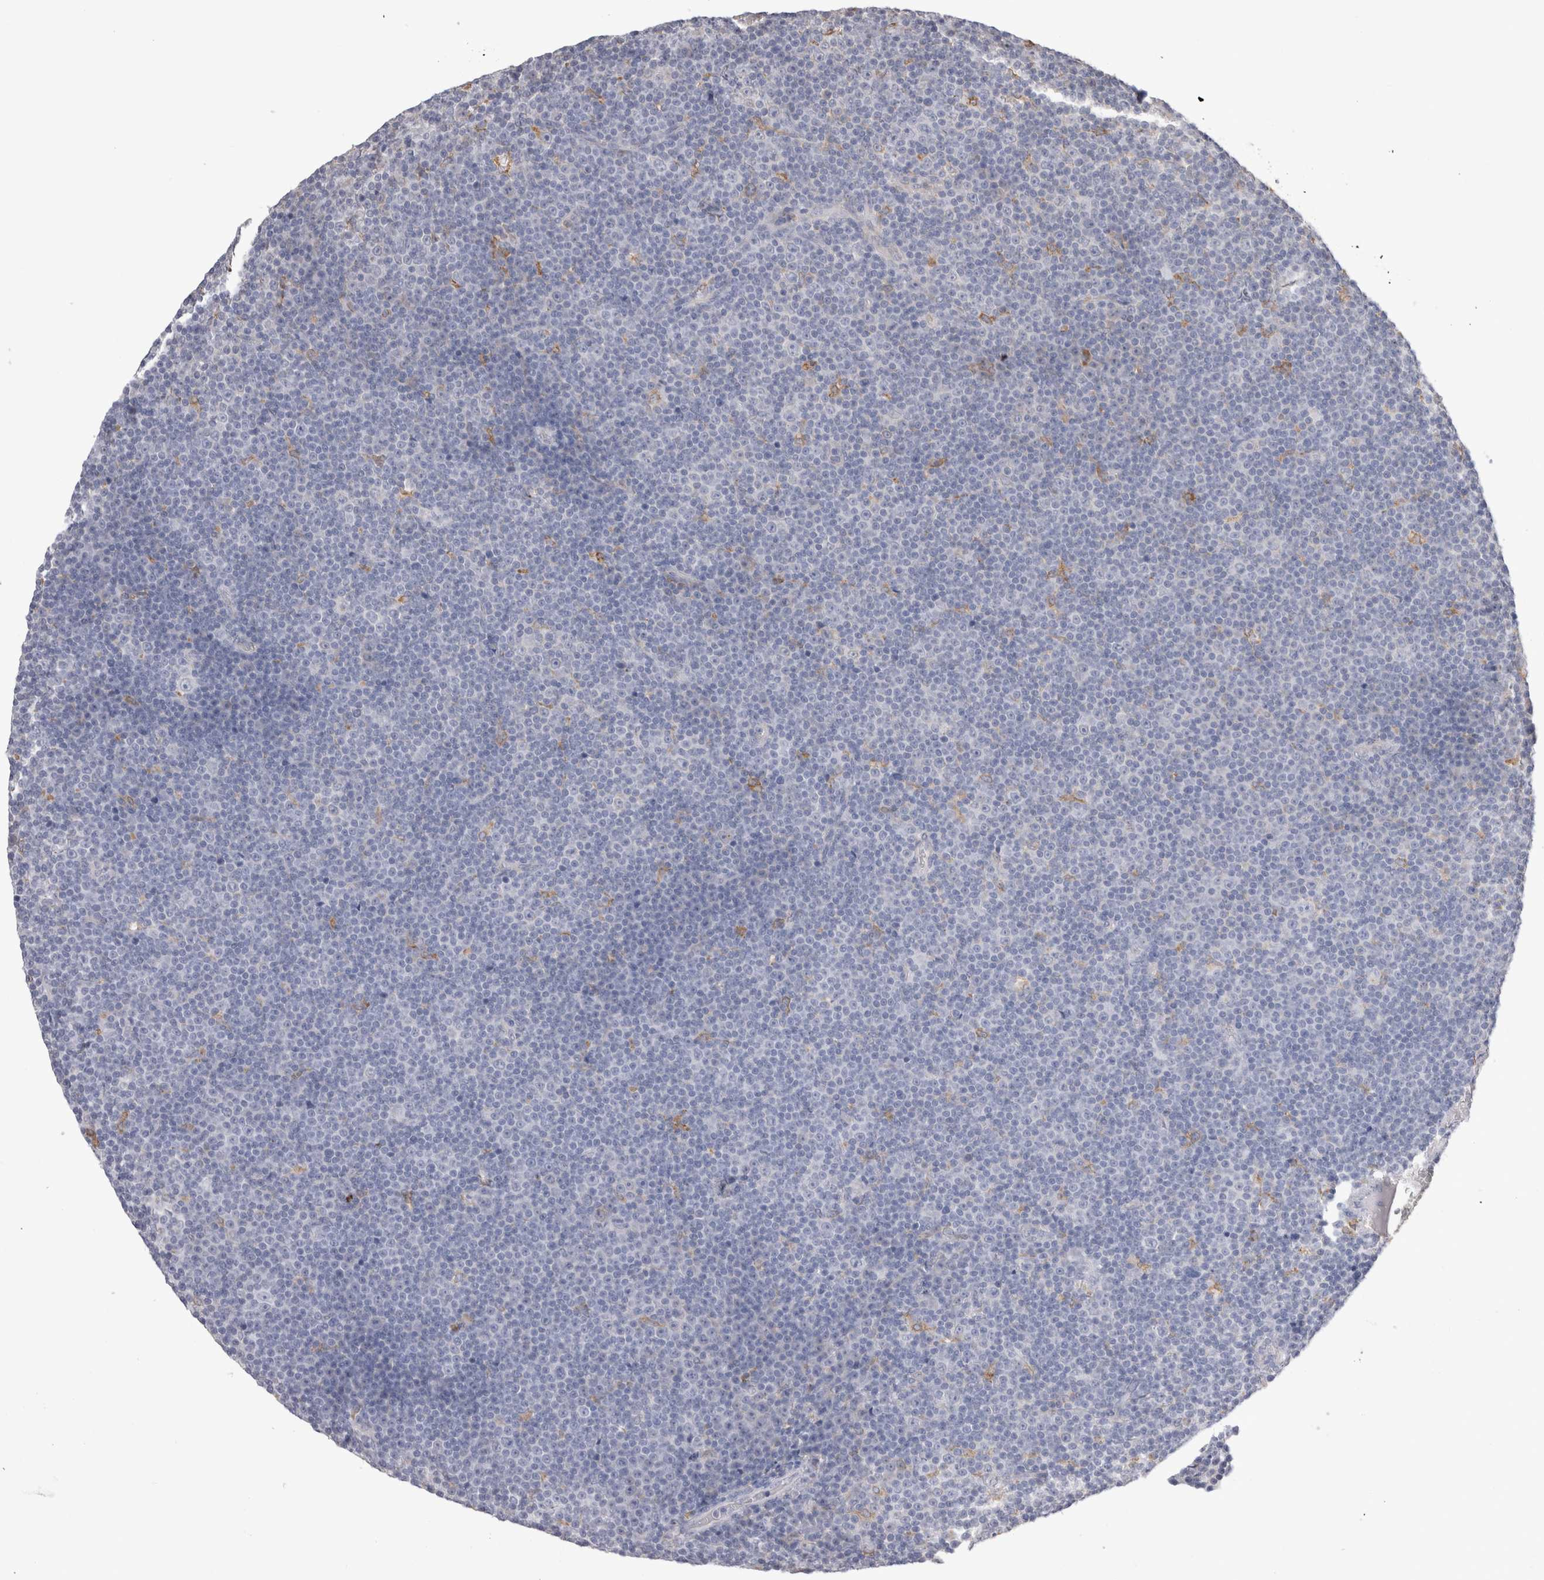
{"staining": {"intensity": "negative", "quantity": "none", "location": "none"}, "tissue": "lymphoma", "cell_type": "Tumor cells", "image_type": "cancer", "snomed": [{"axis": "morphology", "description": "Malignant lymphoma, non-Hodgkin's type, Low grade"}, {"axis": "topography", "description": "Lymph node"}], "caption": "Immunohistochemical staining of lymphoma shows no significant positivity in tumor cells.", "gene": "LRPAP1", "patient": {"sex": "female", "age": 67}}